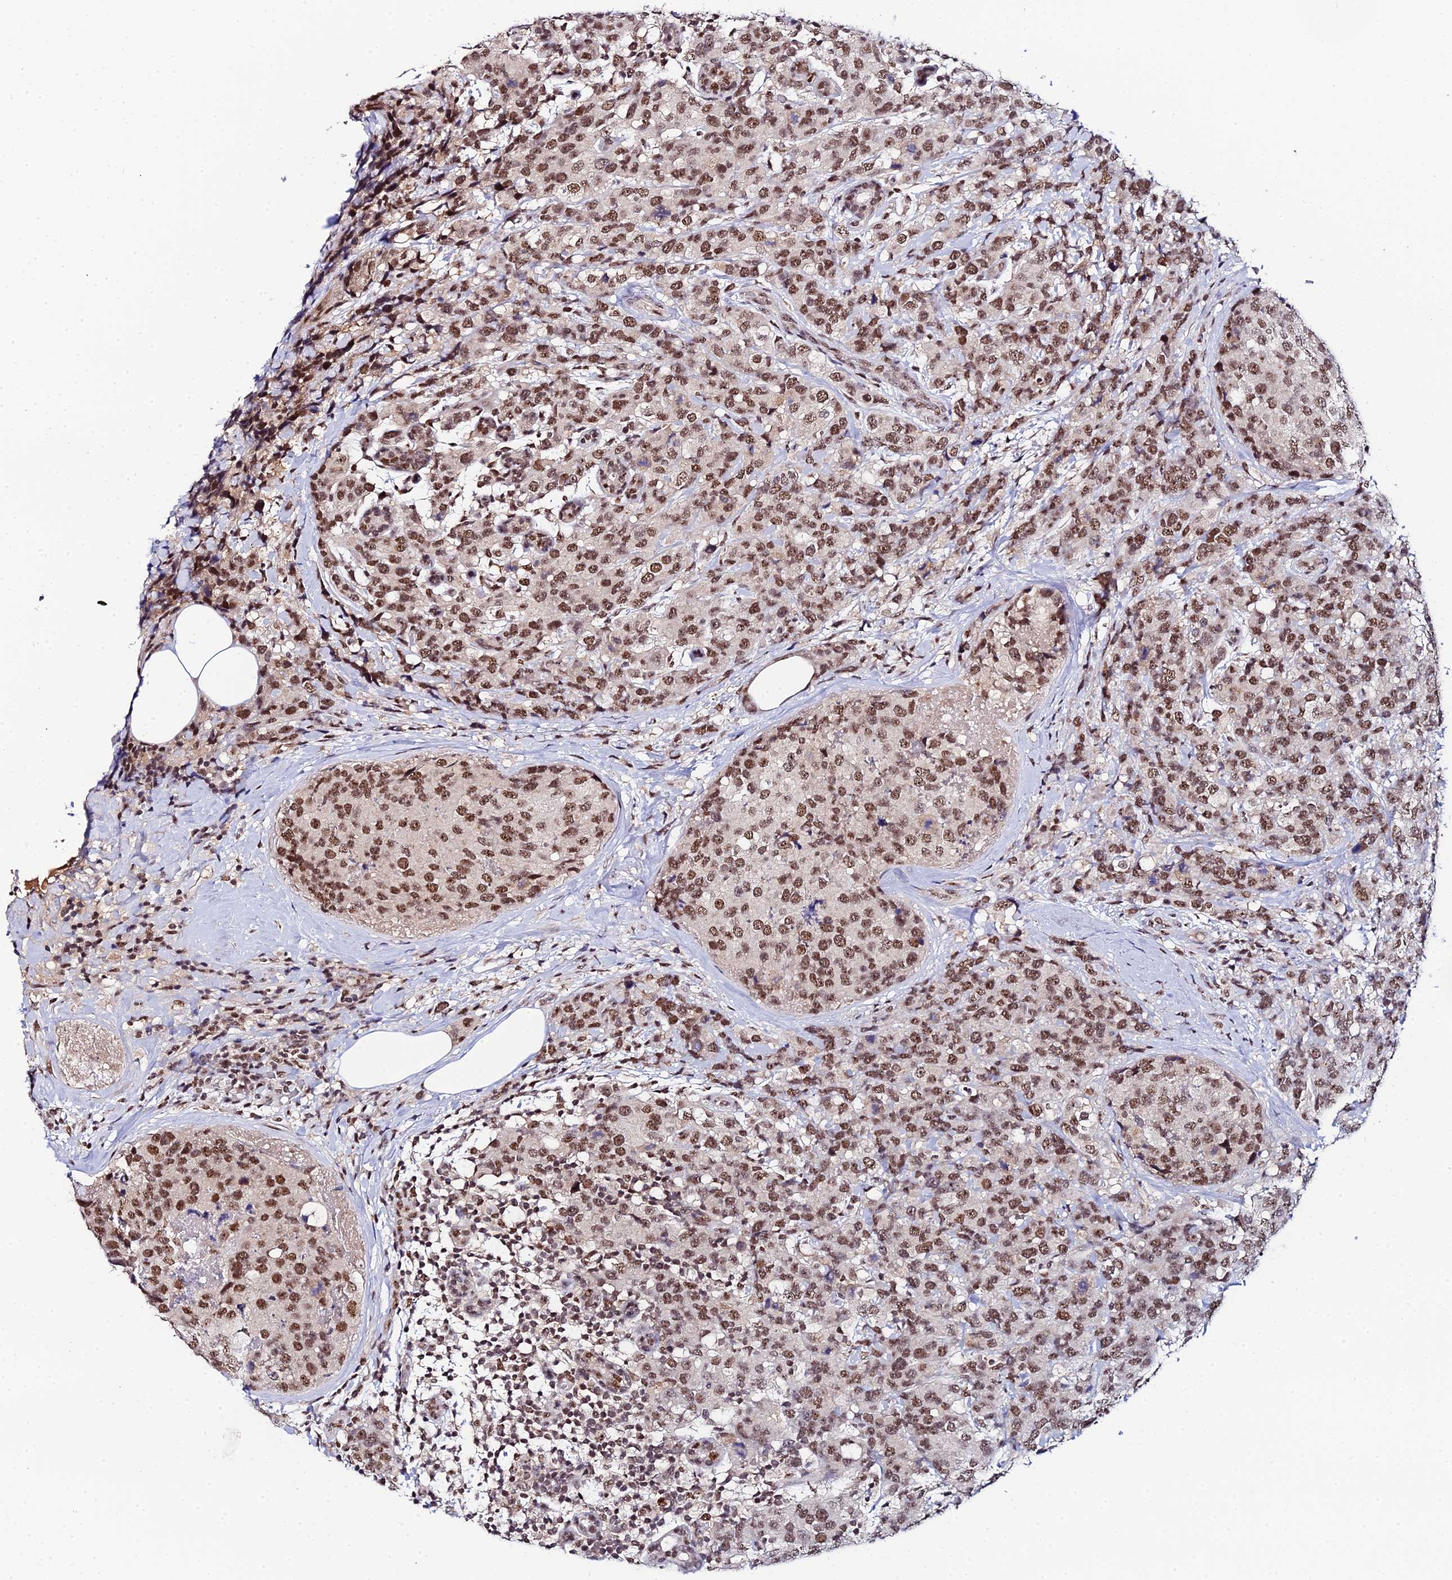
{"staining": {"intensity": "moderate", "quantity": ">75%", "location": "nuclear"}, "tissue": "breast cancer", "cell_type": "Tumor cells", "image_type": "cancer", "snomed": [{"axis": "morphology", "description": "Lobular carcinoma"}, {"axis": "topography", "description": "Breast"}], "caption": "Breast lobular carcinoma stained with immunohistochemistry reveals moderate nuclear expression in approximately >75% of tumor cells.", "gene": "EXOSC3", "patient": {"sex": "female", "age": 59}}